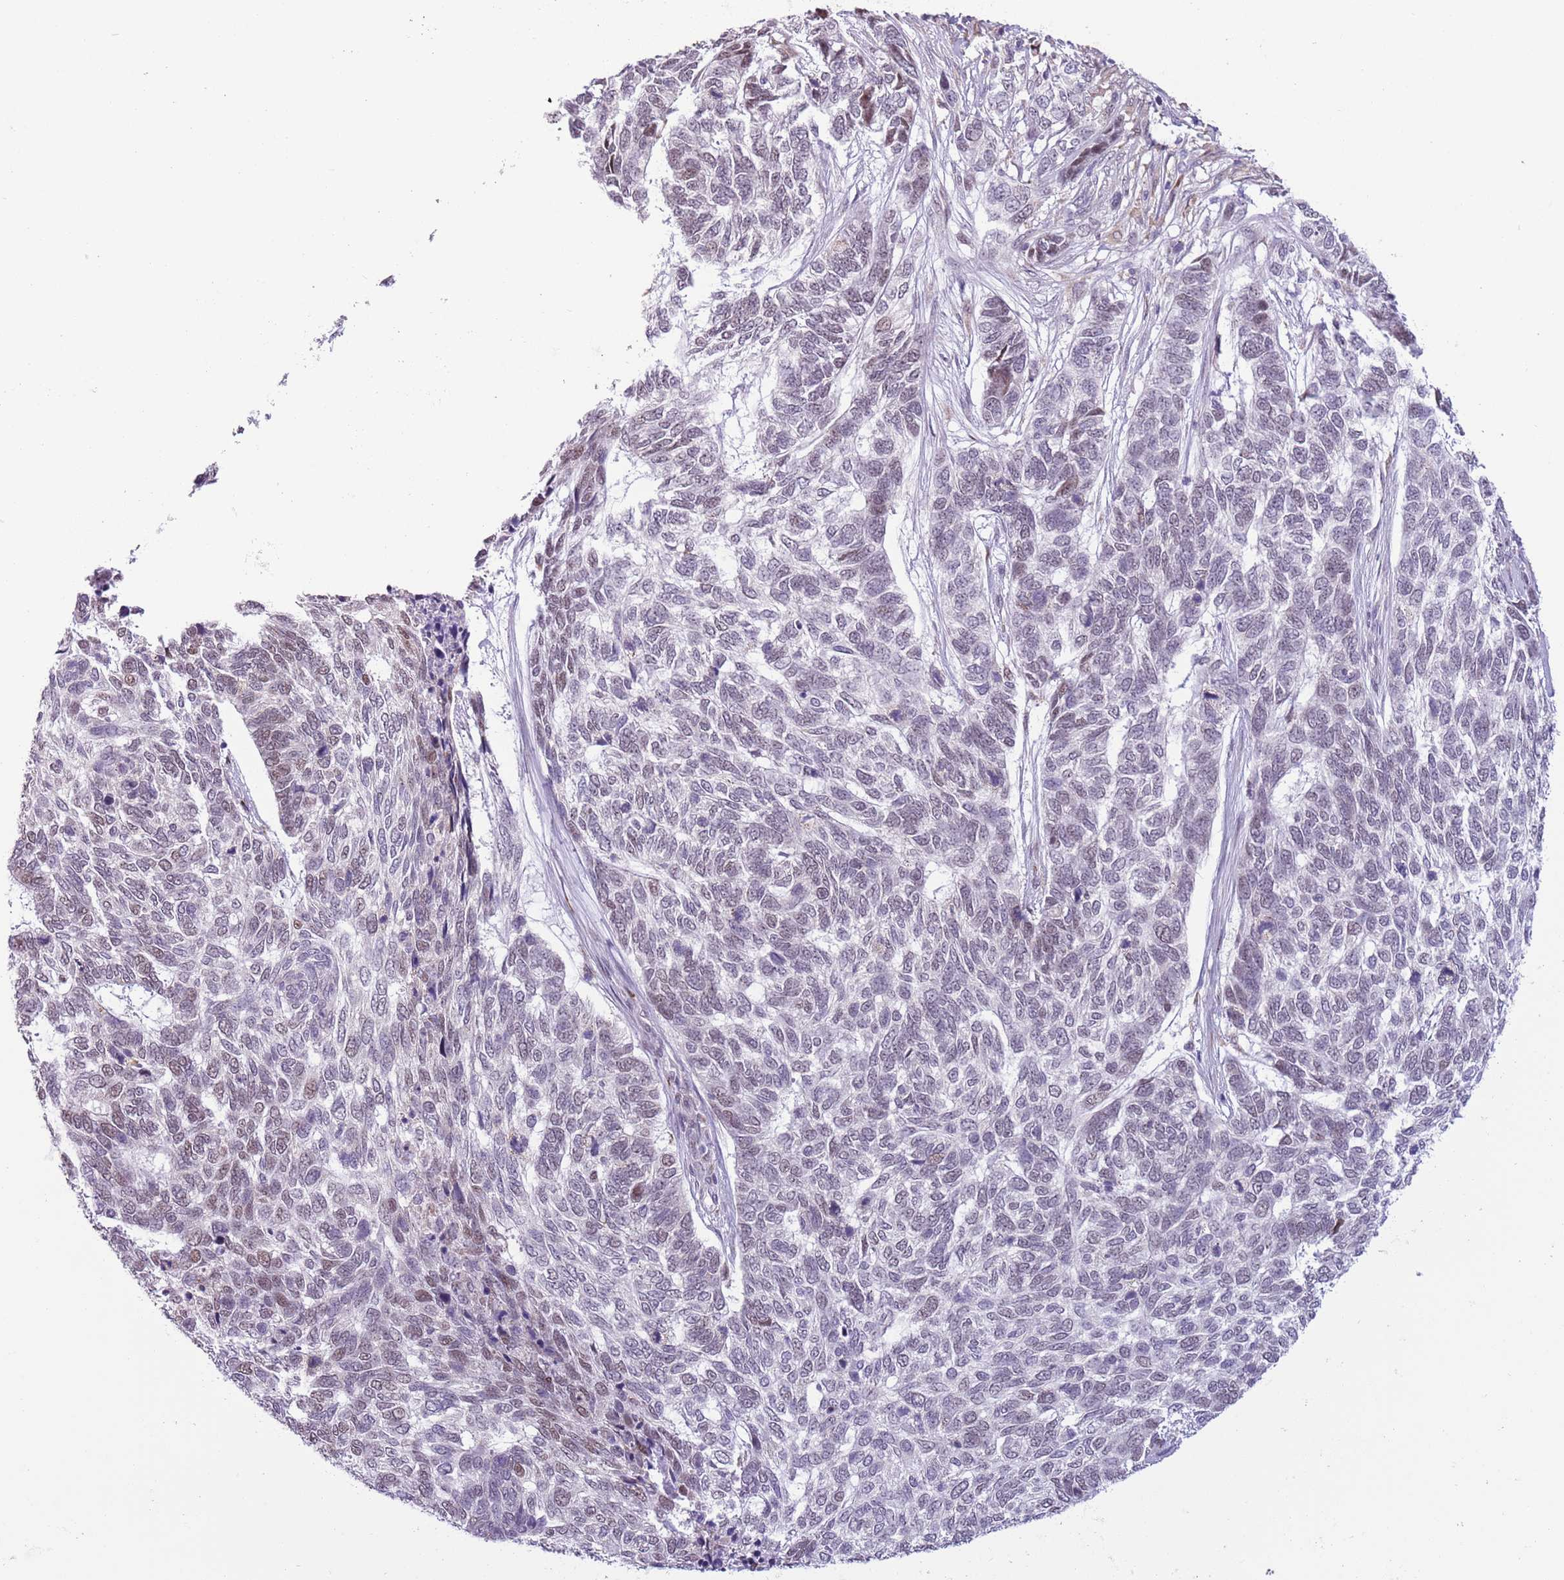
{"staining": {"intensity": "weak", "quantity": "<25%", "location": "nuclear"}, "tissue": "skin cancer", "cell_type": "Tumor cells", "image_type": "cancer", "snomed": [{"axis": "morphology", "description": "Basal cell carcinoma"}, {"axis": "topography", "description": "Skin"}], "caption": "A micrograph of skin basal cell carcinoma stained for a protein shows no brown staining in tumor cells.", "gene": "ZNF576", "patient": {"sex": "female", "age": 65}}